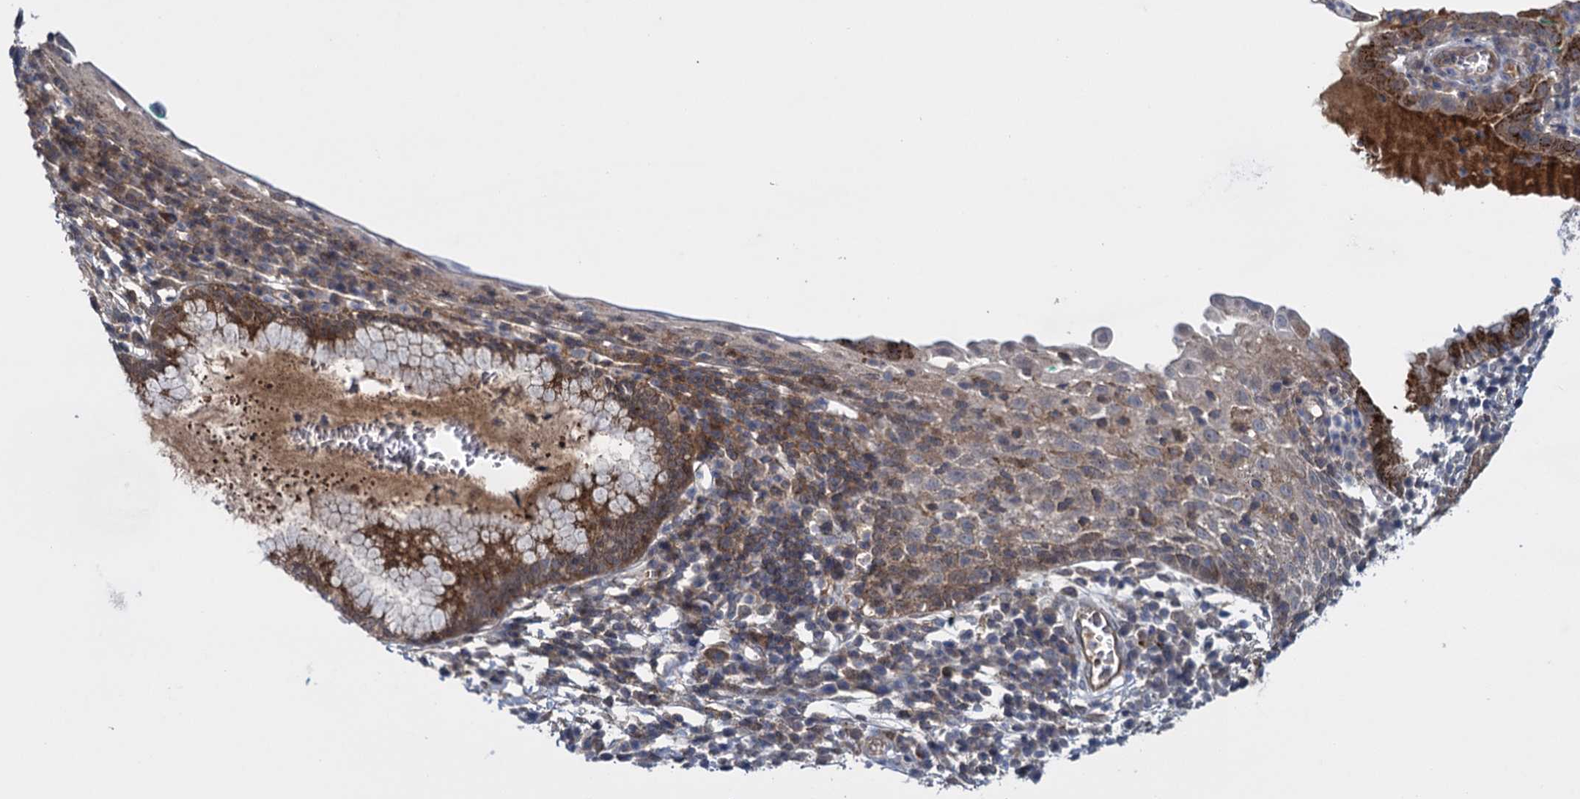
{"staining": {"intensity": "weak", "quantity": "<25%", "location": "cytoplasmic/membranous"}, "tissue": "cervix", "cell_type": "Glandular cells", "image_type": "normal", "snomed": [{"axis": "morphology", "description": "Normal tissue, NOS"}, {"axis": "morphology", "description": "Adenocarcinoma, NOS"}, {"axis": "topography", "description": "Cervix"}], "caption": "Cervix stained for a protein using immunohistochemistry (IHC) displays no staining glandular cells.", "gene": "GLO1", "patient": {"sex": "female", "age": 29}}